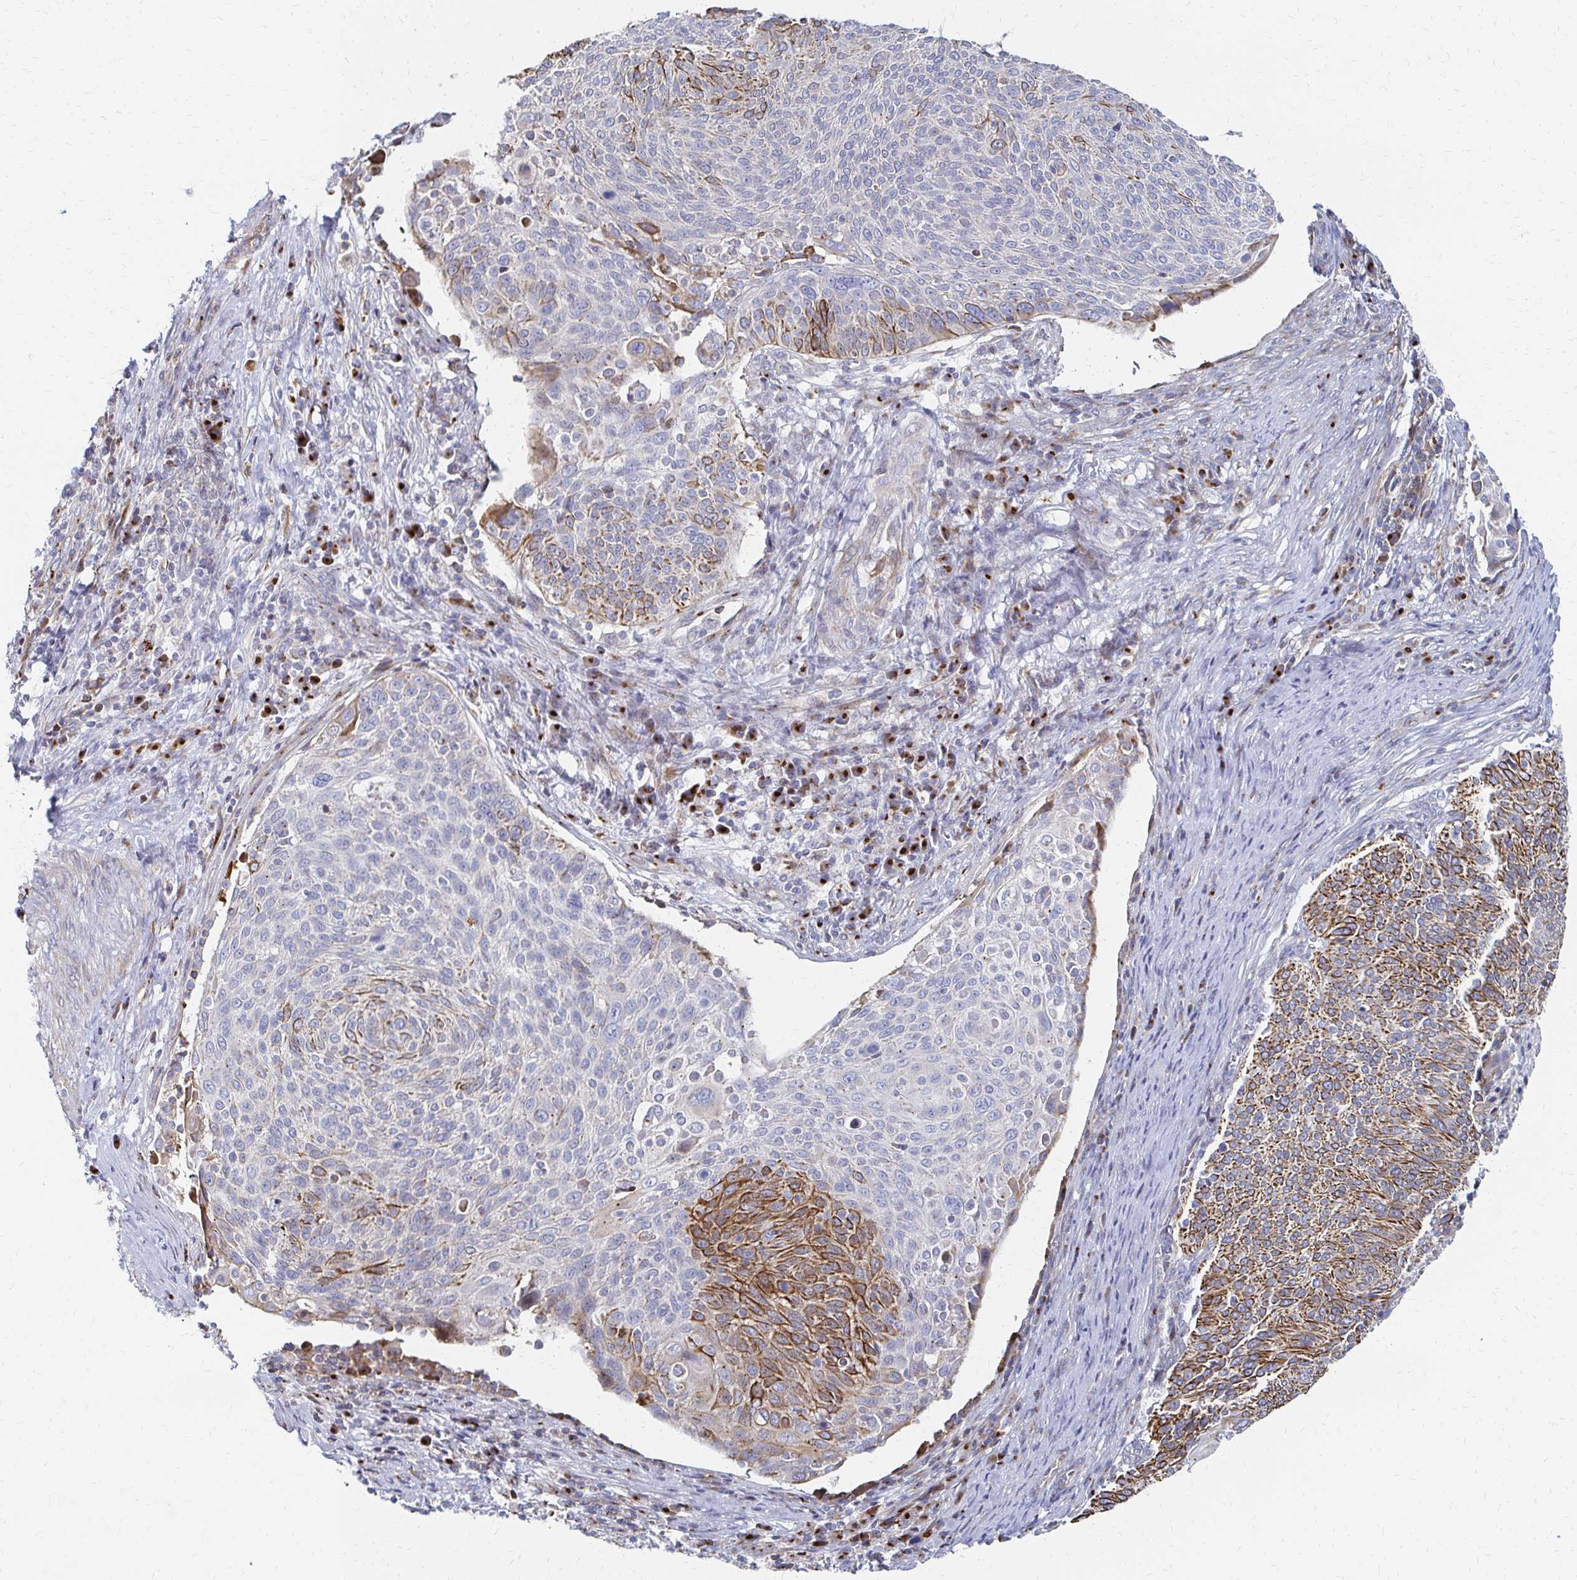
{"staining": {"intensity": "moderate", "quantity": "25%-75%", "location": "cytoplasmic/membranous"}, "tissue": "cervical cancer", "cell_type": "Tumor cells", "image_type": "cancer", "snomed": [{"axis": "morphology", "description": "Squamous cell carcinoma, NOS"}, {"axis": "topography", "description": "Cervix"}], "caption": "Immunohistochemical staining of human cervical squamous cell carcinoma reveals medium levels of moderate cytoplasmic/membranous protein staining in about 25%-75% of tumor cells.", "gene": "MAN1A1", "patient": {"sex": "female", "age": 31}}